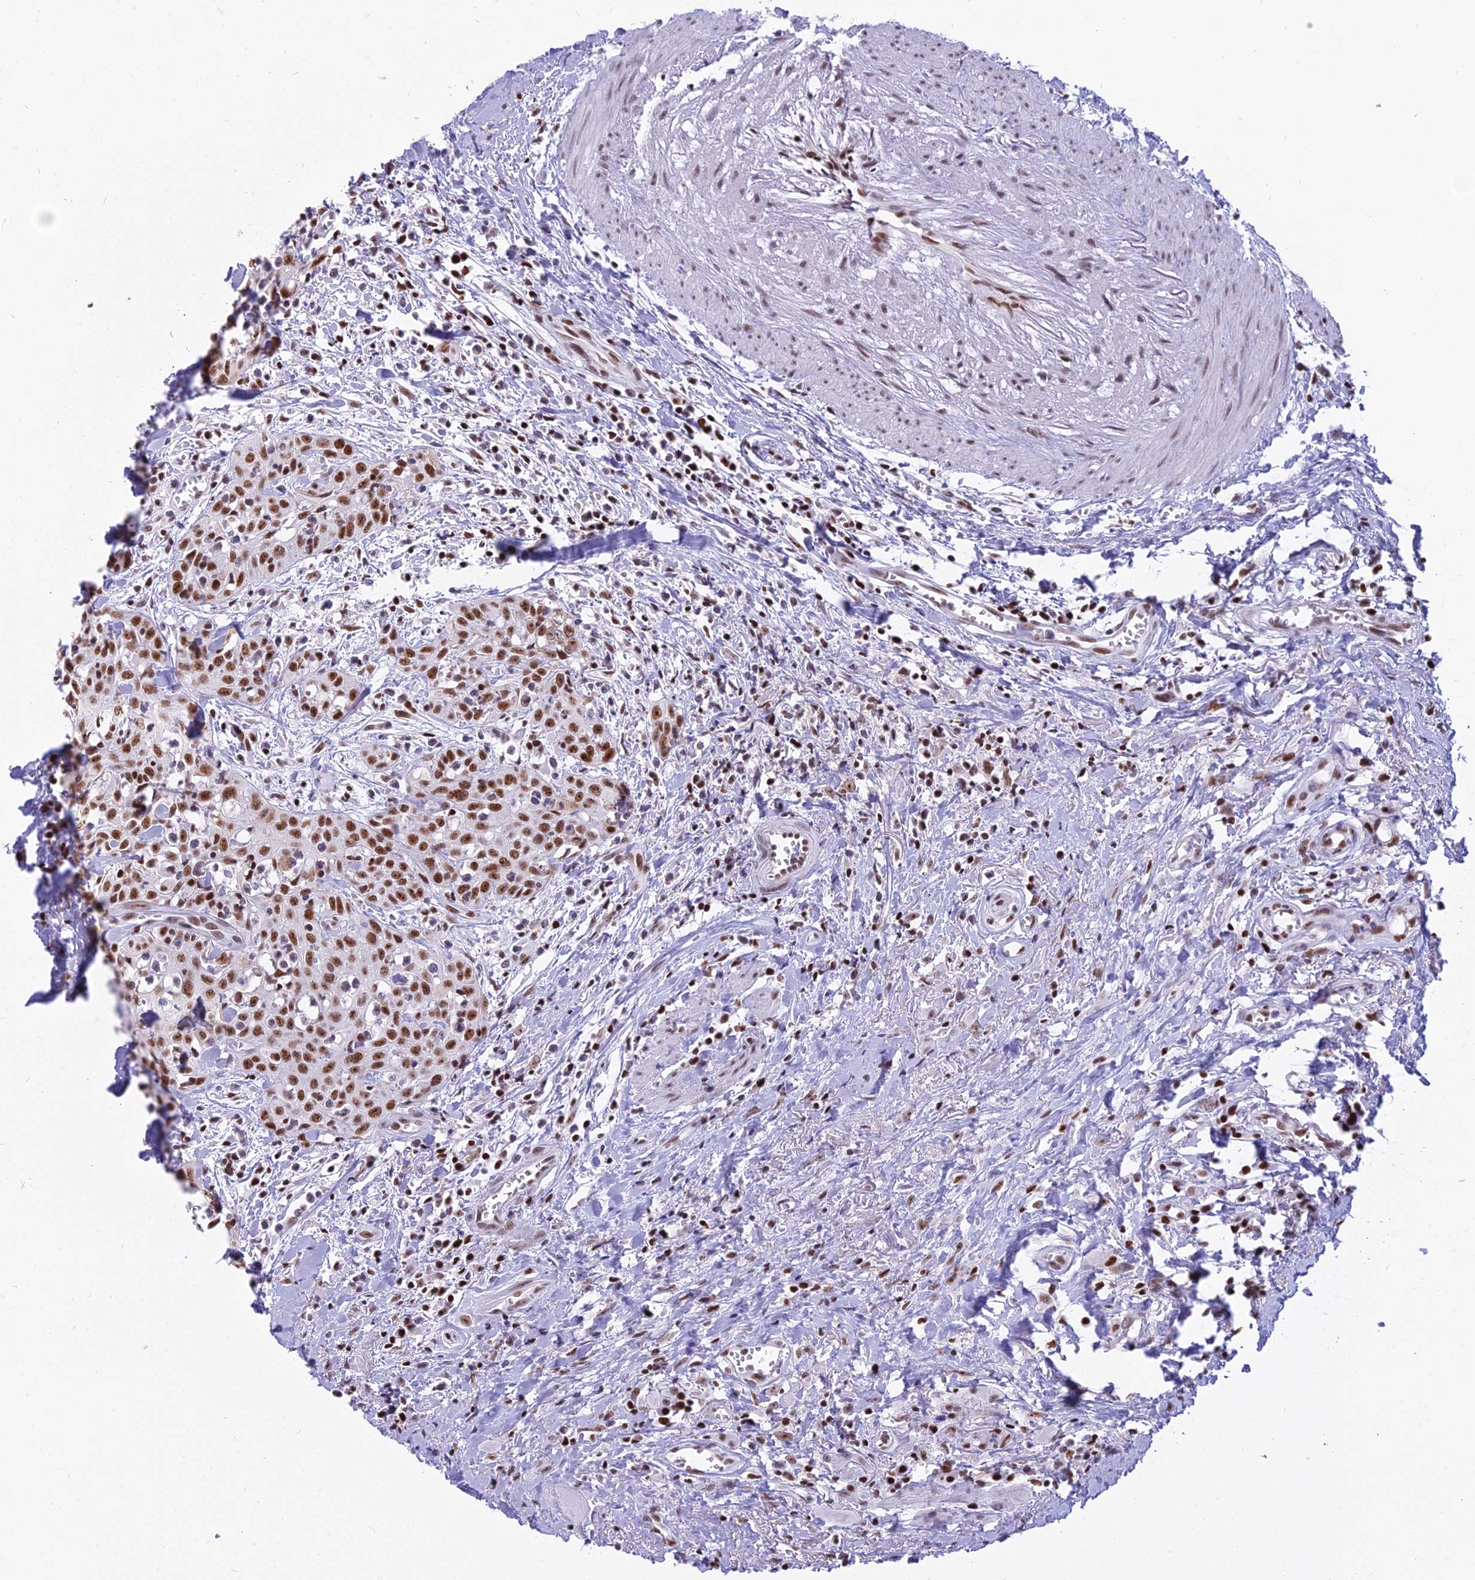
{"staining": {"intensity": "moderate", "quantity": ">75%", "location": "nuclear"}, "tissue": "head and neck cancer", "cell_type": "Tumor cells", "image_type": "cancer", "snomed": [{"axis": "morphology", "description": "Squamous cell carcinoma, NOS"}, {"axis": "topography", "description": "Head-Neck"}], "caption": "Human head and neck squamous cell carcinoma stained with a protein marker exhibits moderate staining in tumor cells.", "gene": "PARP1", "patient": {"sex": "female", "age": 70}}